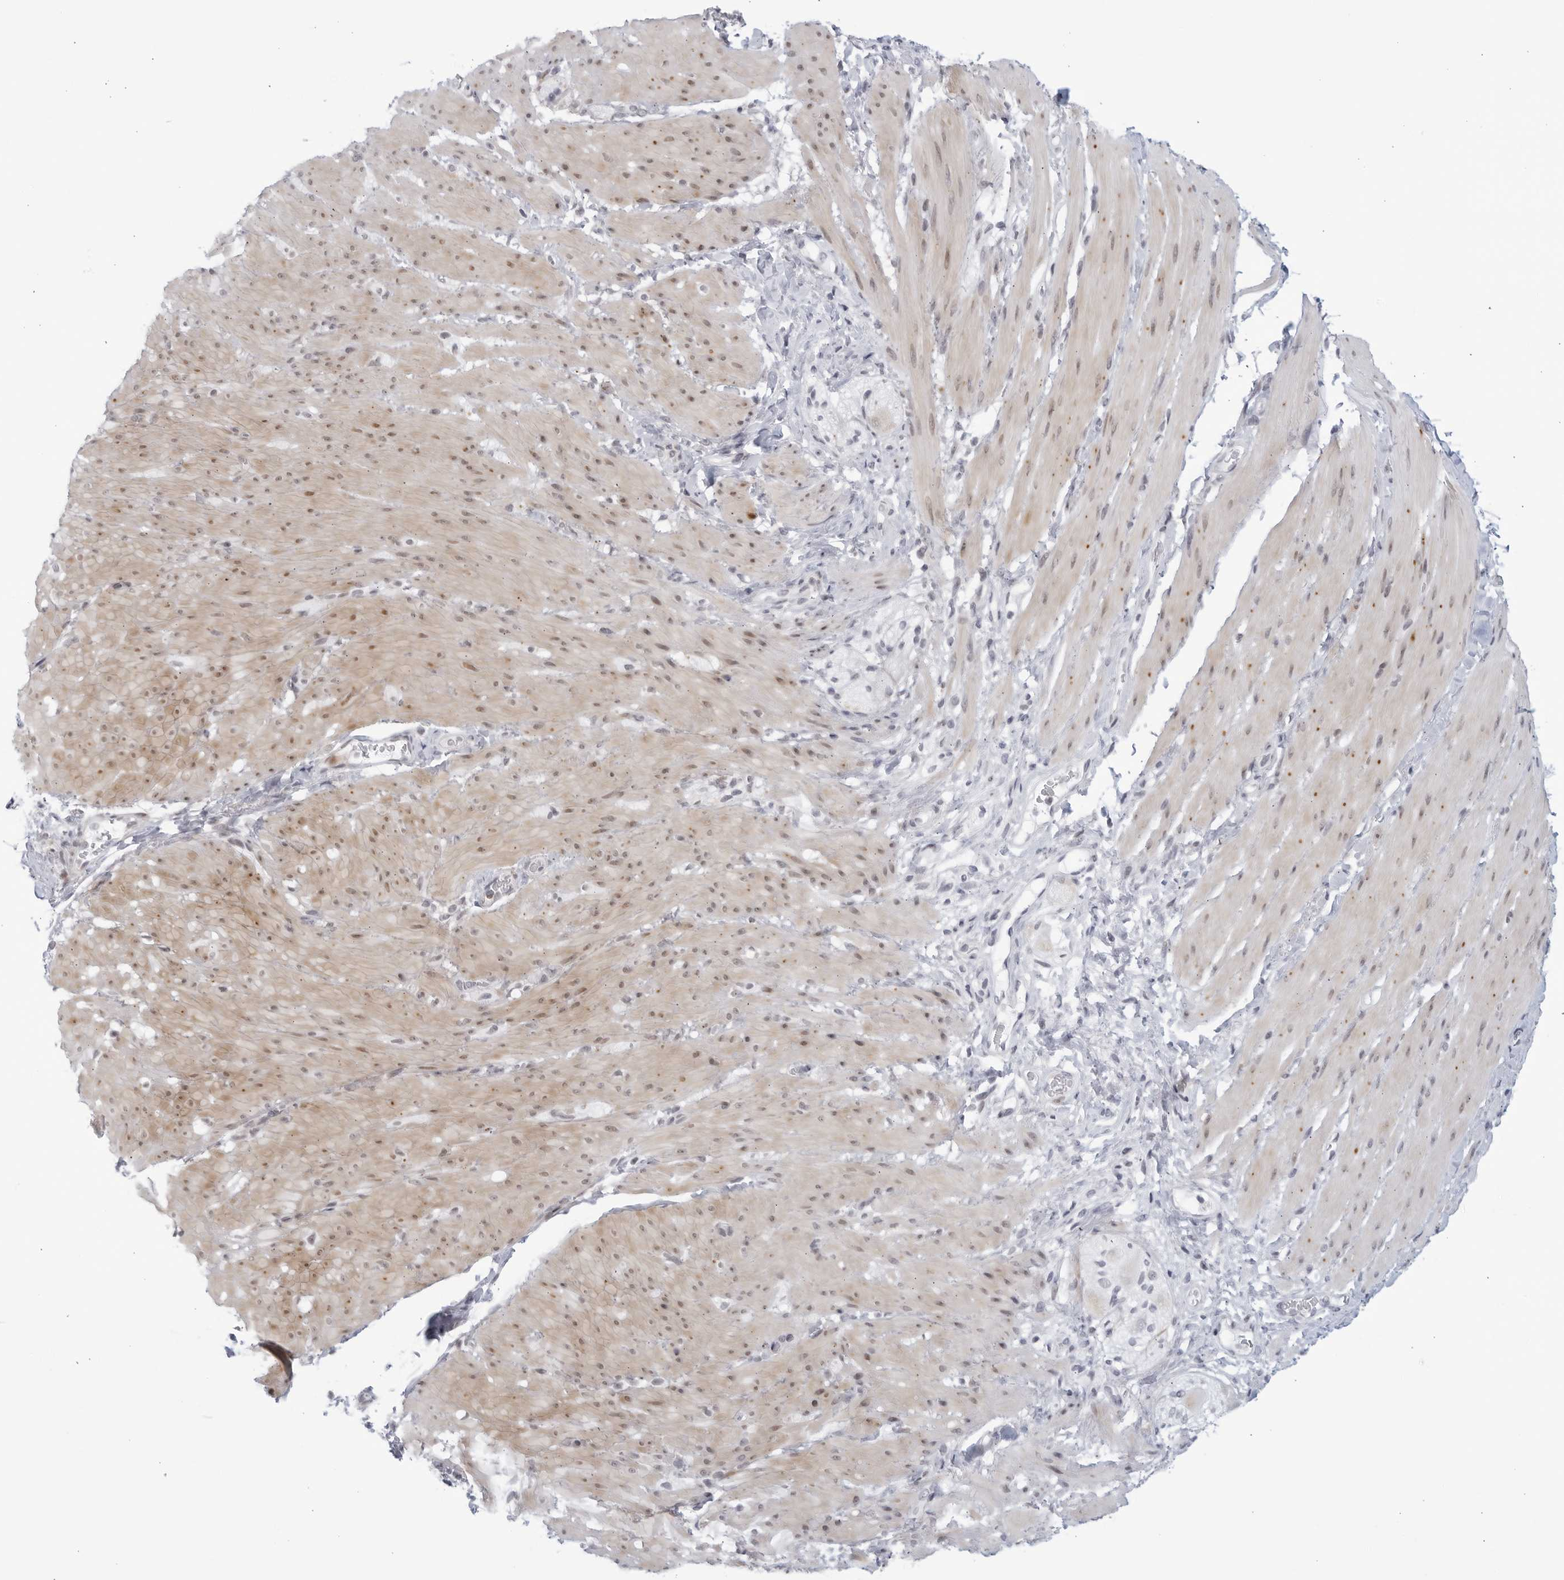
{"staining": {"intensity": "weak", "quantity": "25%-75%", "location": "cytoplasmic/membranous,nuclear"}, "tissue": "smooth muscle", "cell_type": "Smooth muscle cells", "image_type": "normal", "snomed": [{"axis": "morphology", "description": "Normal tissue, NOS"}, {"axis": "topography", "description": "Smooth muscle"}, {"axis": "topography", "description": "Small intestine"}], "caption": "Human smooth muscle stained with a brown dye reveals weak cytoplasmic/membranous,nuclear positive expression in approximately 25%-75% of smooth muscle cells.", "gene": "WDTC1", "patient": {"sex": "female", "age": 84}}